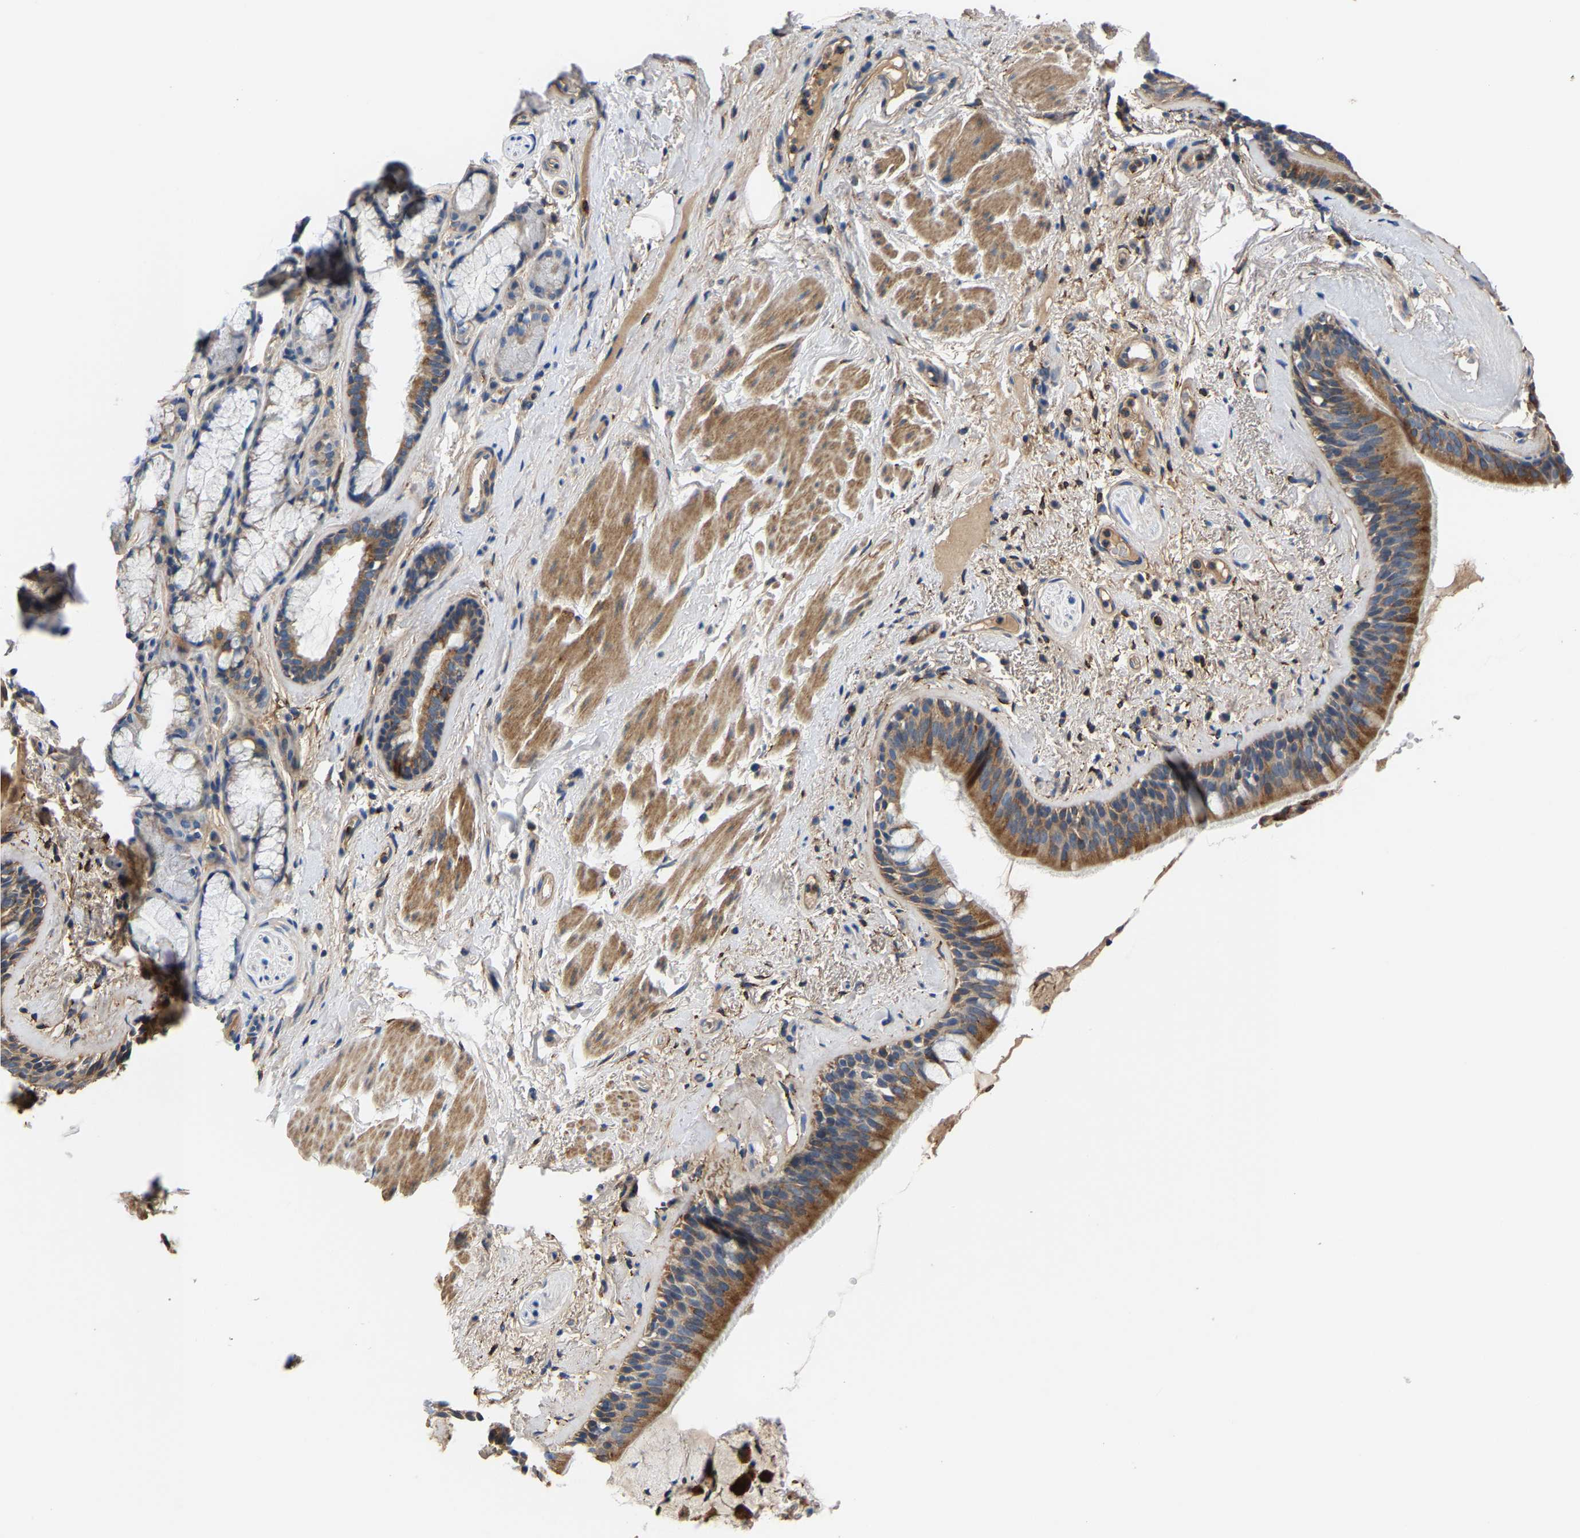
{"staining": {"intensity": "moderate", "quantity": ">75%", "location": "cytoplasmic/membranous"}, "tissue": "bronchus", "cell_type": "Respiratory epithelial cells", "image_type": "normal", "snomed": [{"axis": "morphology", "description": "Normal tissue, NOS"}, {"axis": "topography", "description": "Cartilage tissue"}], "caption": "Immunohistochemical staining of normal human bronchus reveals >75% levels of moderate cytoplasmic/membranous protein staining in about >75% of respiratory epithelial cells.", "gene": "CCDC171", "patient": {"sex": "female", "age": 63}}